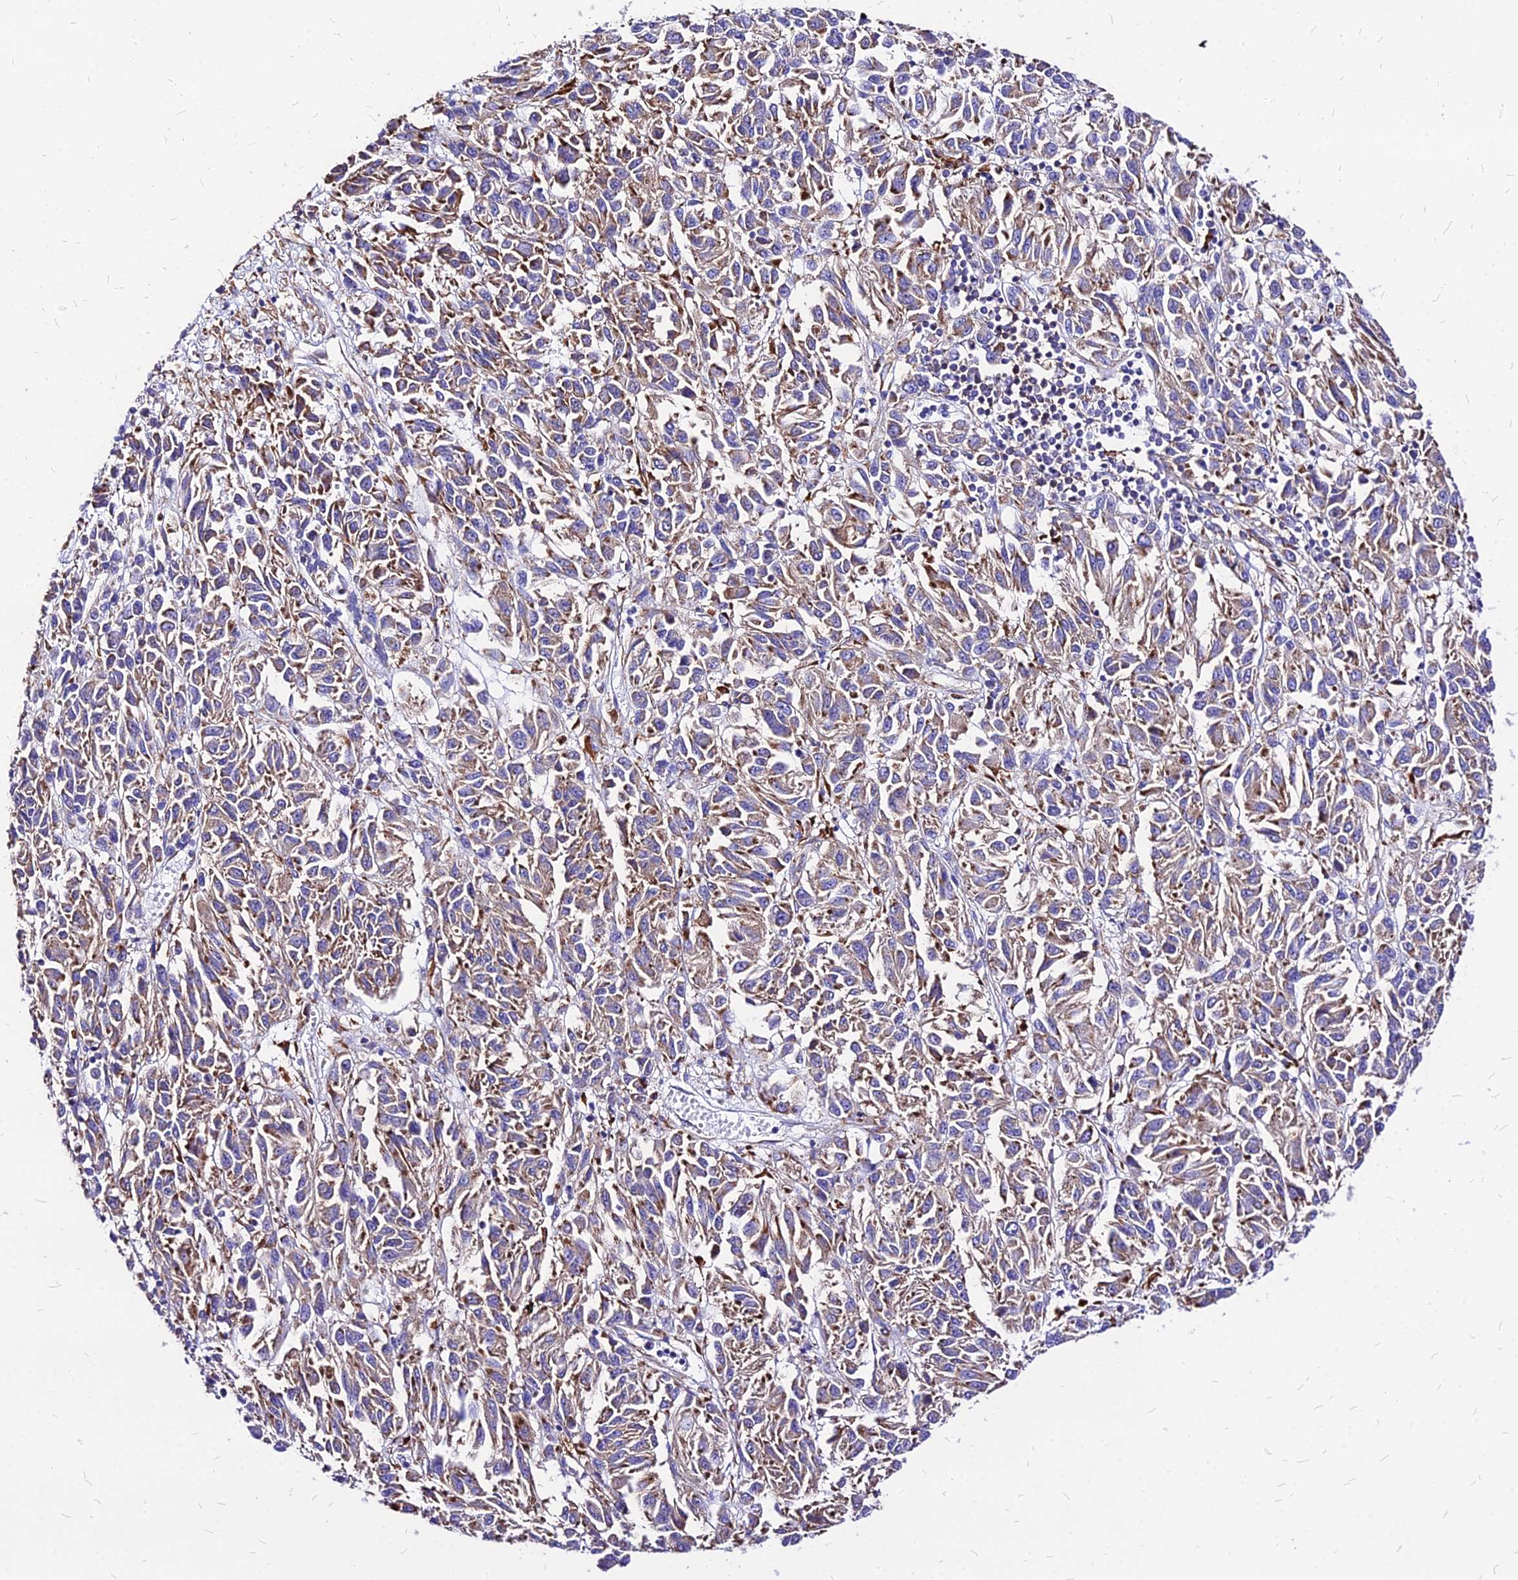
{"staining": {"intensity": "weak", "quantity": ">75%", "location": "cytoplasmic/membranous"}, "tissue": "melanoma", "cell_type": "Tumor cells", "image_type": "cancer", "snomed": [{"axis": "morphology", "description": "Malignant melanoma, Metastatic site"}, {"axis": "topography", "description": "Lung"}], "caption": "The image displays staining of malignant melanoma (metastatic site), revealing weak cytoplasmic/membranous protein positivity (brown color) within tumor cells. Nuclei are stained in blue.", "gene": "RPL19", "patient": {"sex": "male", "age": 64}}